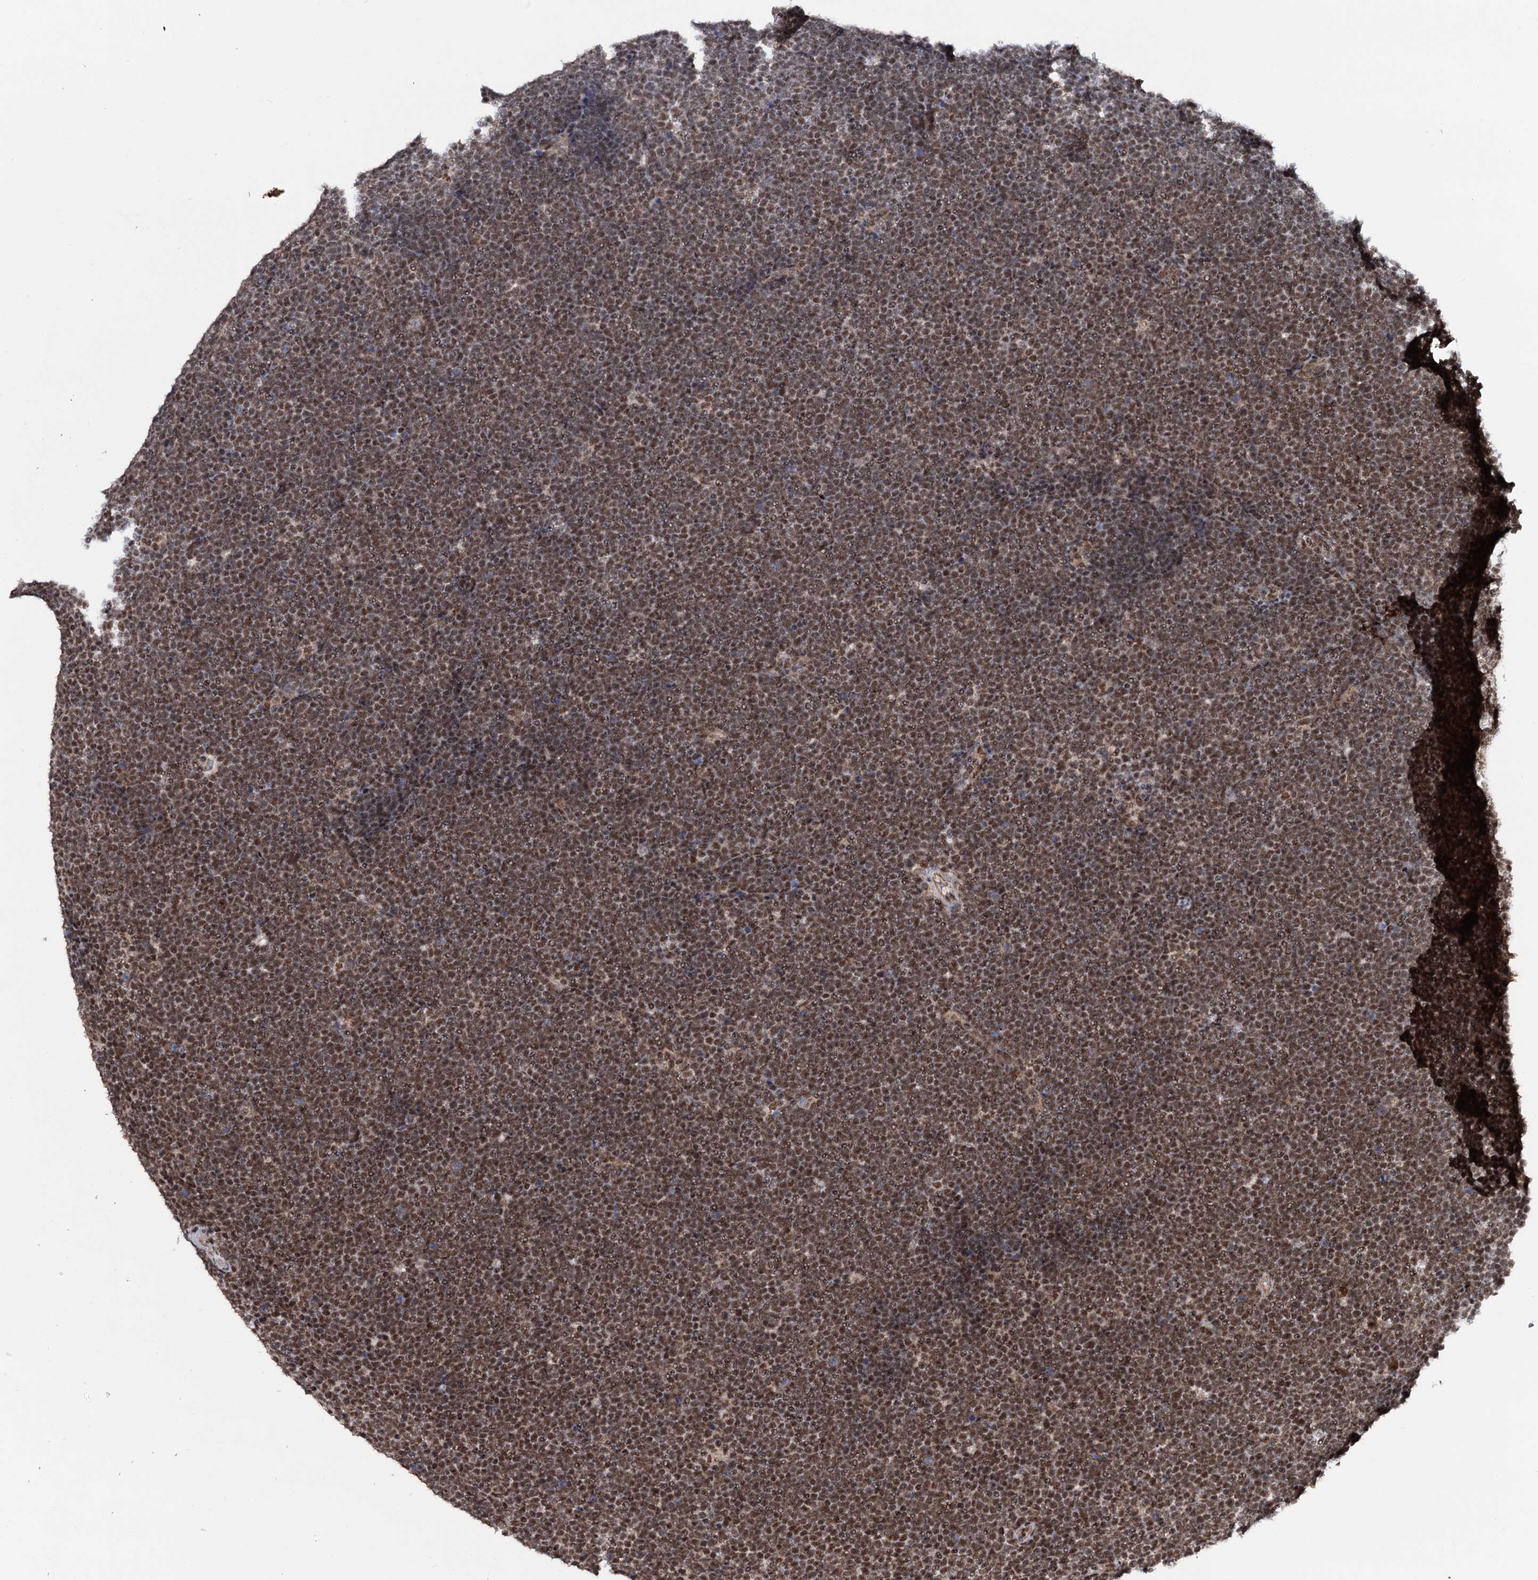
{"staining": {"intensity": "moderate", "quantity": ">75%", "location": "nuclear"}, "tissue": "lymphoma", "cell_type": "Tumor cells", "image_type": "cancer", "snomed": [{"axis": "morphology", "description": "Malignant lymphoma, non-Hodgkin's type, High grade"}, {"axis": "topography", "description": "Lymph node"}], "caption": "Moderate nuclear positivity for a protein is identified in approximately >75% of tumor cells of malignant lymphoma, non-Hodgkin's type (high-grade) using IHC.", "gene": "TBC1D12", "patient": {"sex": "male", "age": 13}}